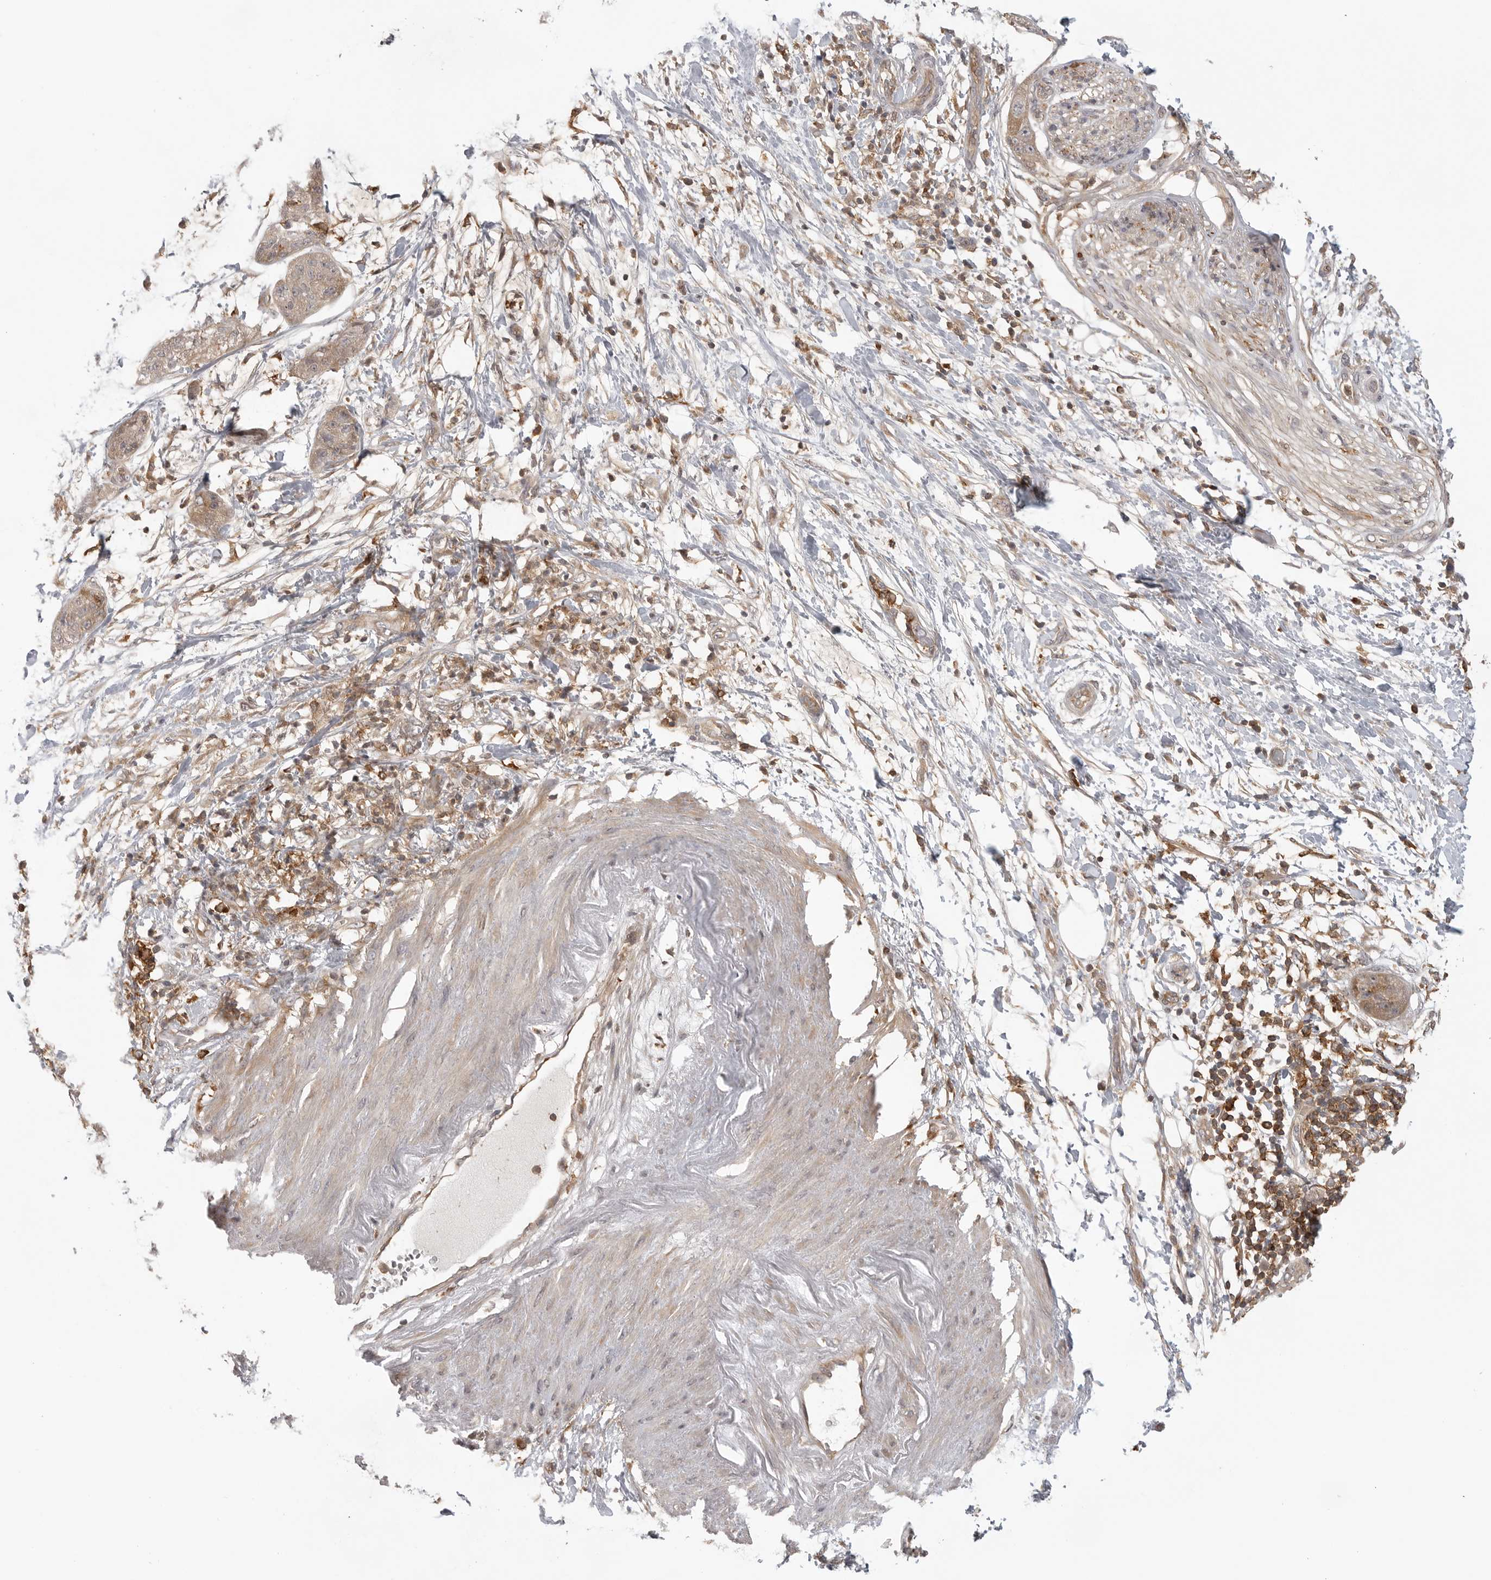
{"staining": {"intensity": "weak", "quantity": ">75%", "location": "cytoplasmic/membranous"}, "tissue": "pancreatic cancer", "cell_type": "Tumor cells", "image_type": "cancer", "snomed": [{"axis": "morphology", "description": "Adenocarcinoma, NOS"}, {"axis": "topography", "description": "Pancreas"}], "caption": "Approximately >75% of tumor cells in human pancreatic cancer (adenocarcinoma) display weak cytoplasmic/membranous protein staining as visualized by brown immunohistochemical staining.", "gene": "DBNL", "patient": {"sex": "female", "age": 78}}